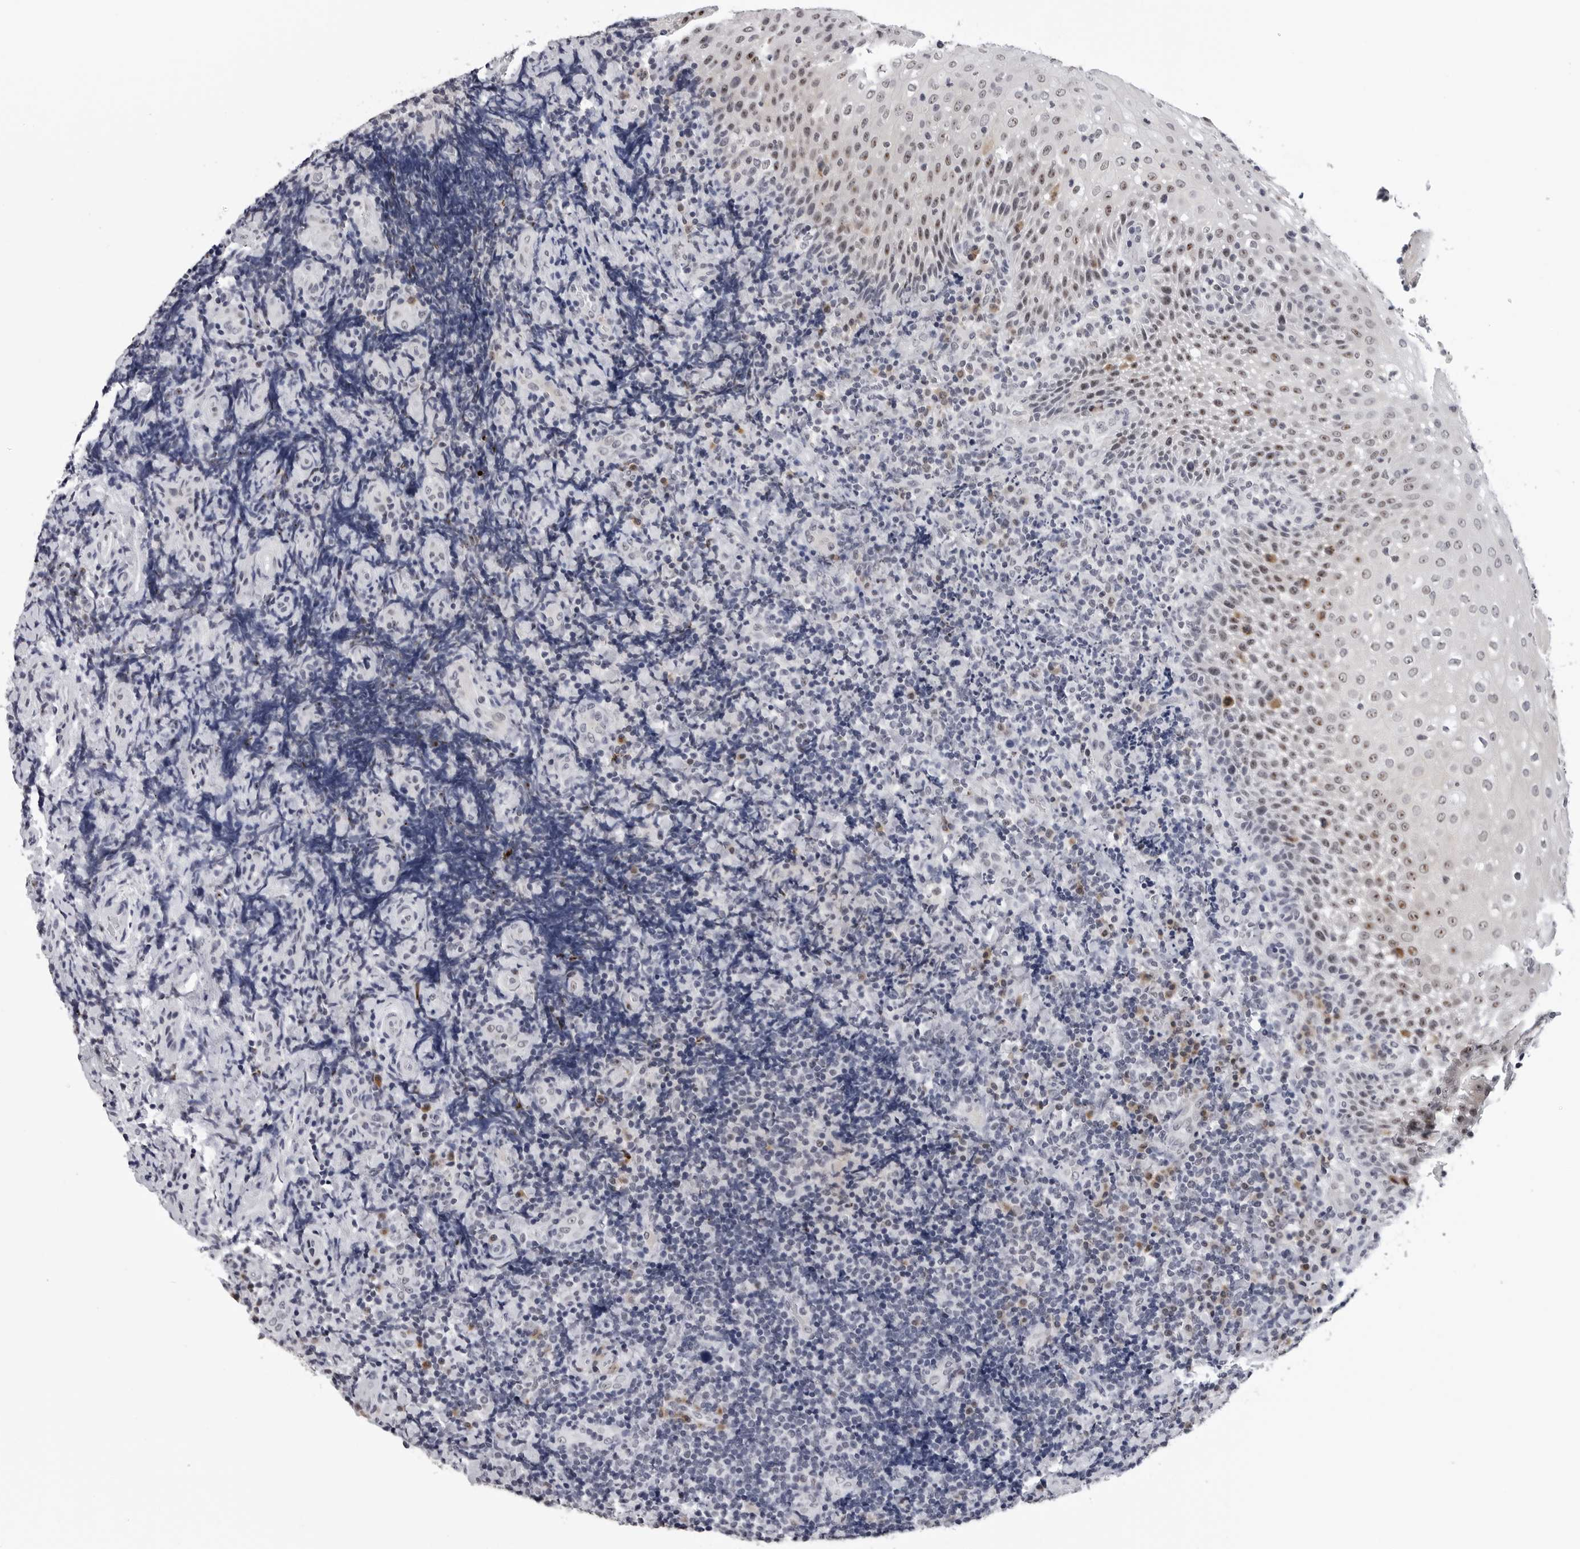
{"staining": {"intensity": "negative", "quantity": "none", "location": "none"}, "tissue": "lymphoma", "cell_type": "Tumor cells", "image_type": "cancer", "snomed": [{"axis": "morphology", "description": "Malignant lymphoma, non-Hodgkin's type, High grade"}, {"axis": "topography", "description": "Tonsil"}], "caption": "Lymphoma was stained to show a protein in brown. There is no significant expression in tumor cells.", "gene": "GNL2", "patient": {"sex": "female", "age": 36}}